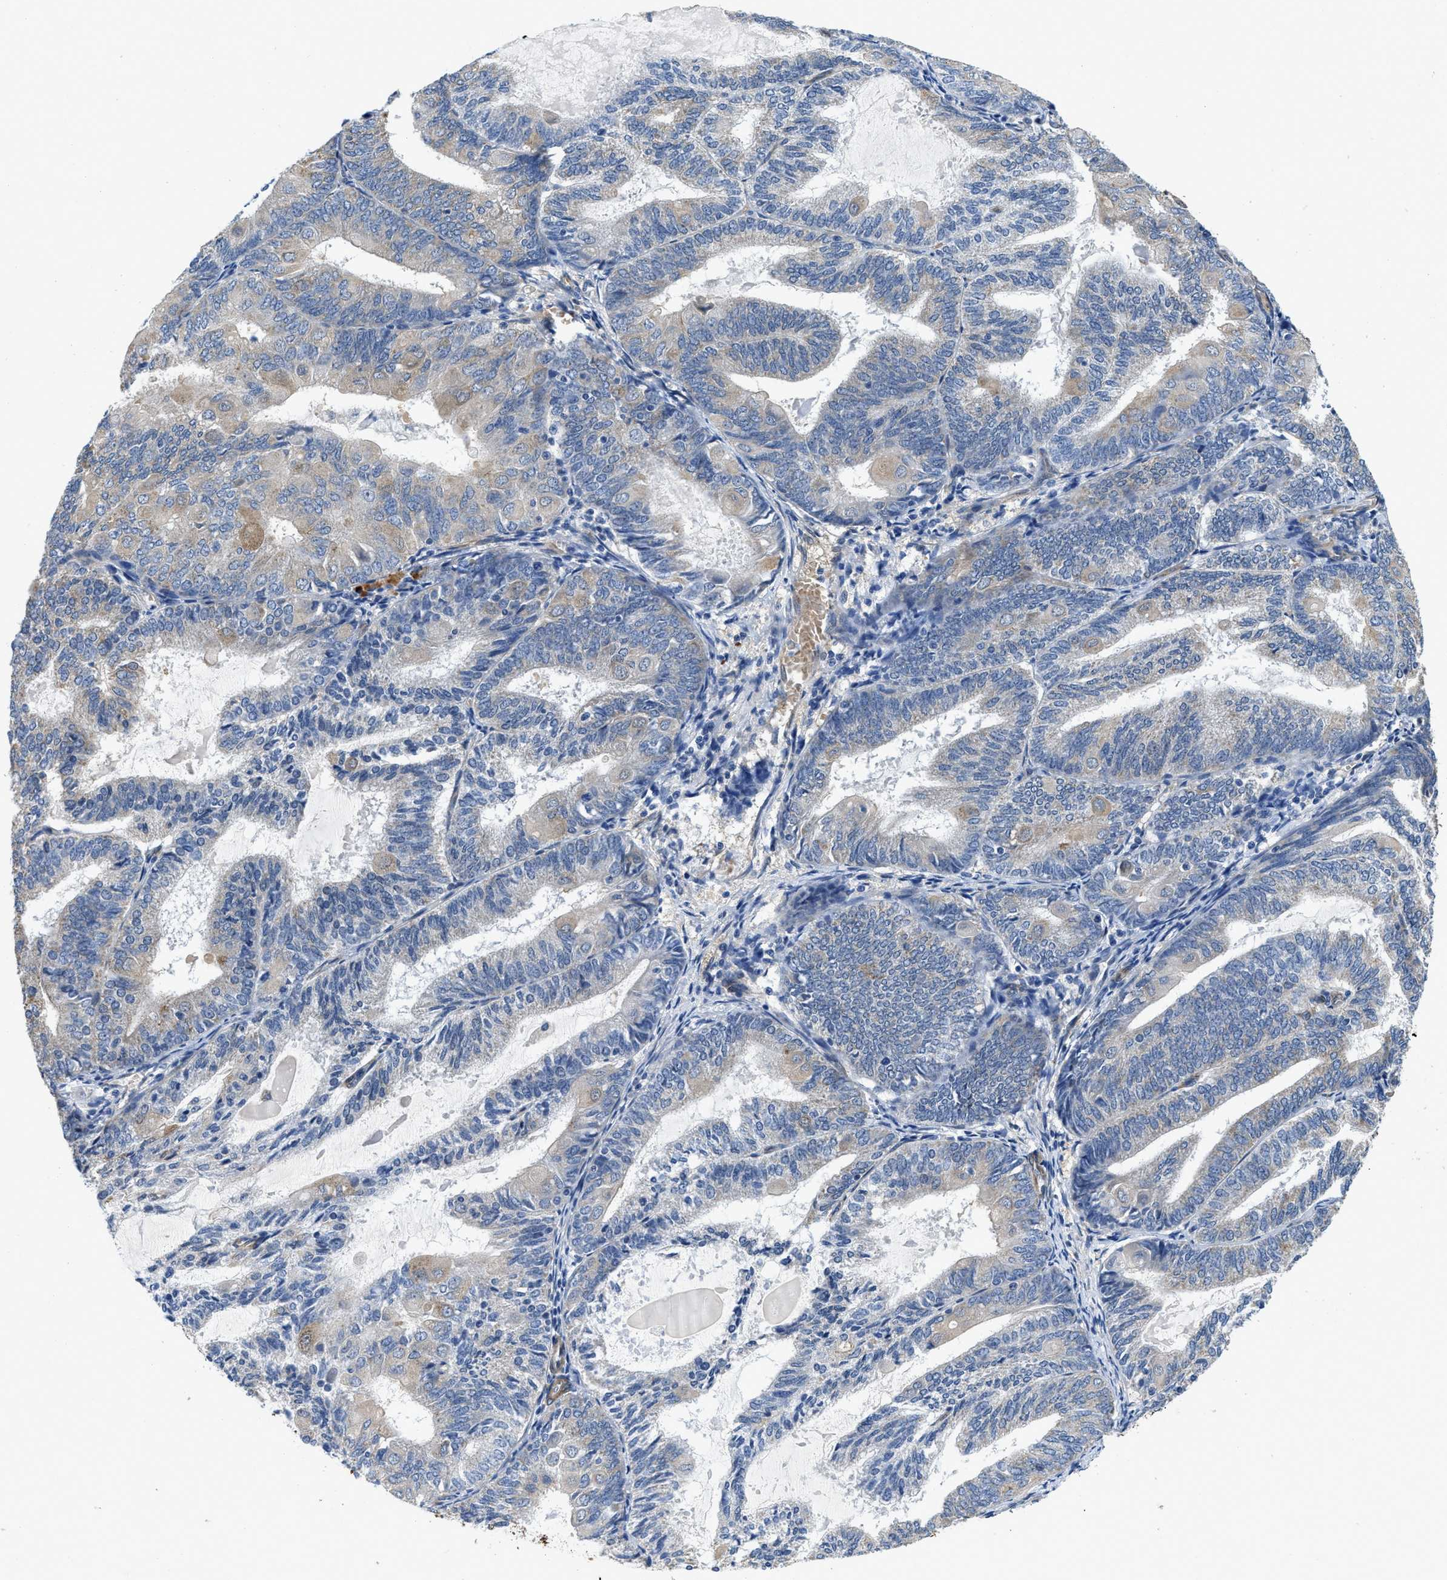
{"staining": {"intensity": "weak", "quantity": "<25%", "location": "cytoplasmic/membranous"}, "tissue": "endometrial cancer", "cell_type": "Tumor cells", "image_type": "cancer", "snomed": [{"axis": "morphology", "description": "Adenocarcinoma, NOS"}, {"axis": "topography", "description": "Endometrium"}], "caption": "The photomicrograph exhibits no staining of tumor cells in endometrial cancer (adenocarcinoma).", "gene": "RAPH1", "patient": {"sex": "female", "age": 81}}